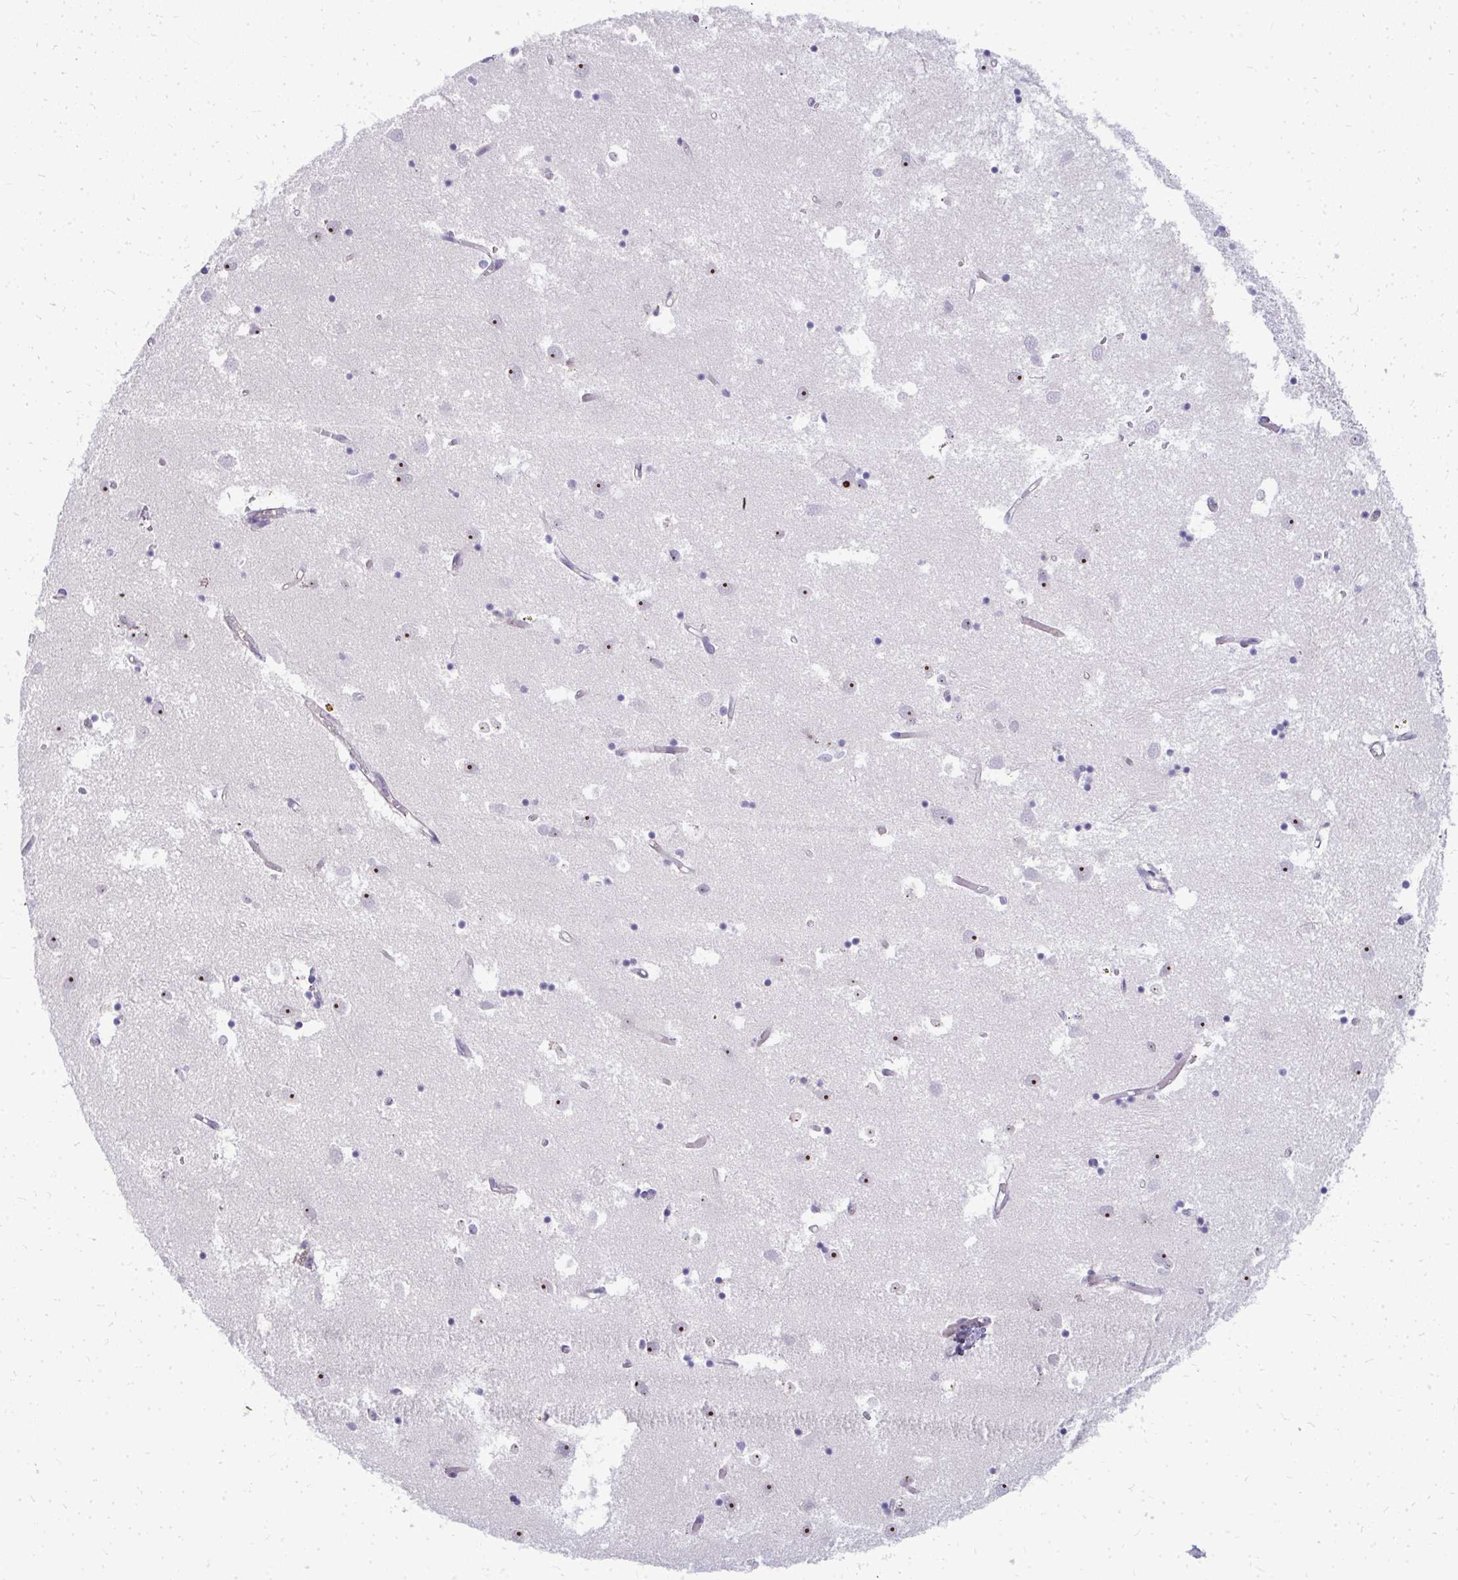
{"staining": {"intensity": "negative", "quantity": "none", "location": "none"}, "tissue": "caudate", "cell_type": "Glial cells", "image_type": "normal", "snomed": [{"axis": "morphology", "description": "Normal tissue, NOS"}, {"axis": "topography", "description": "Lateral ventricle wall"}], "caption": "Protein analysis of normal caudate shows no significant positivity in glial cells. Nuclei are stained in blue.", "gene": "FAM9A", "patient": {"sex": "male", "age": 70}}